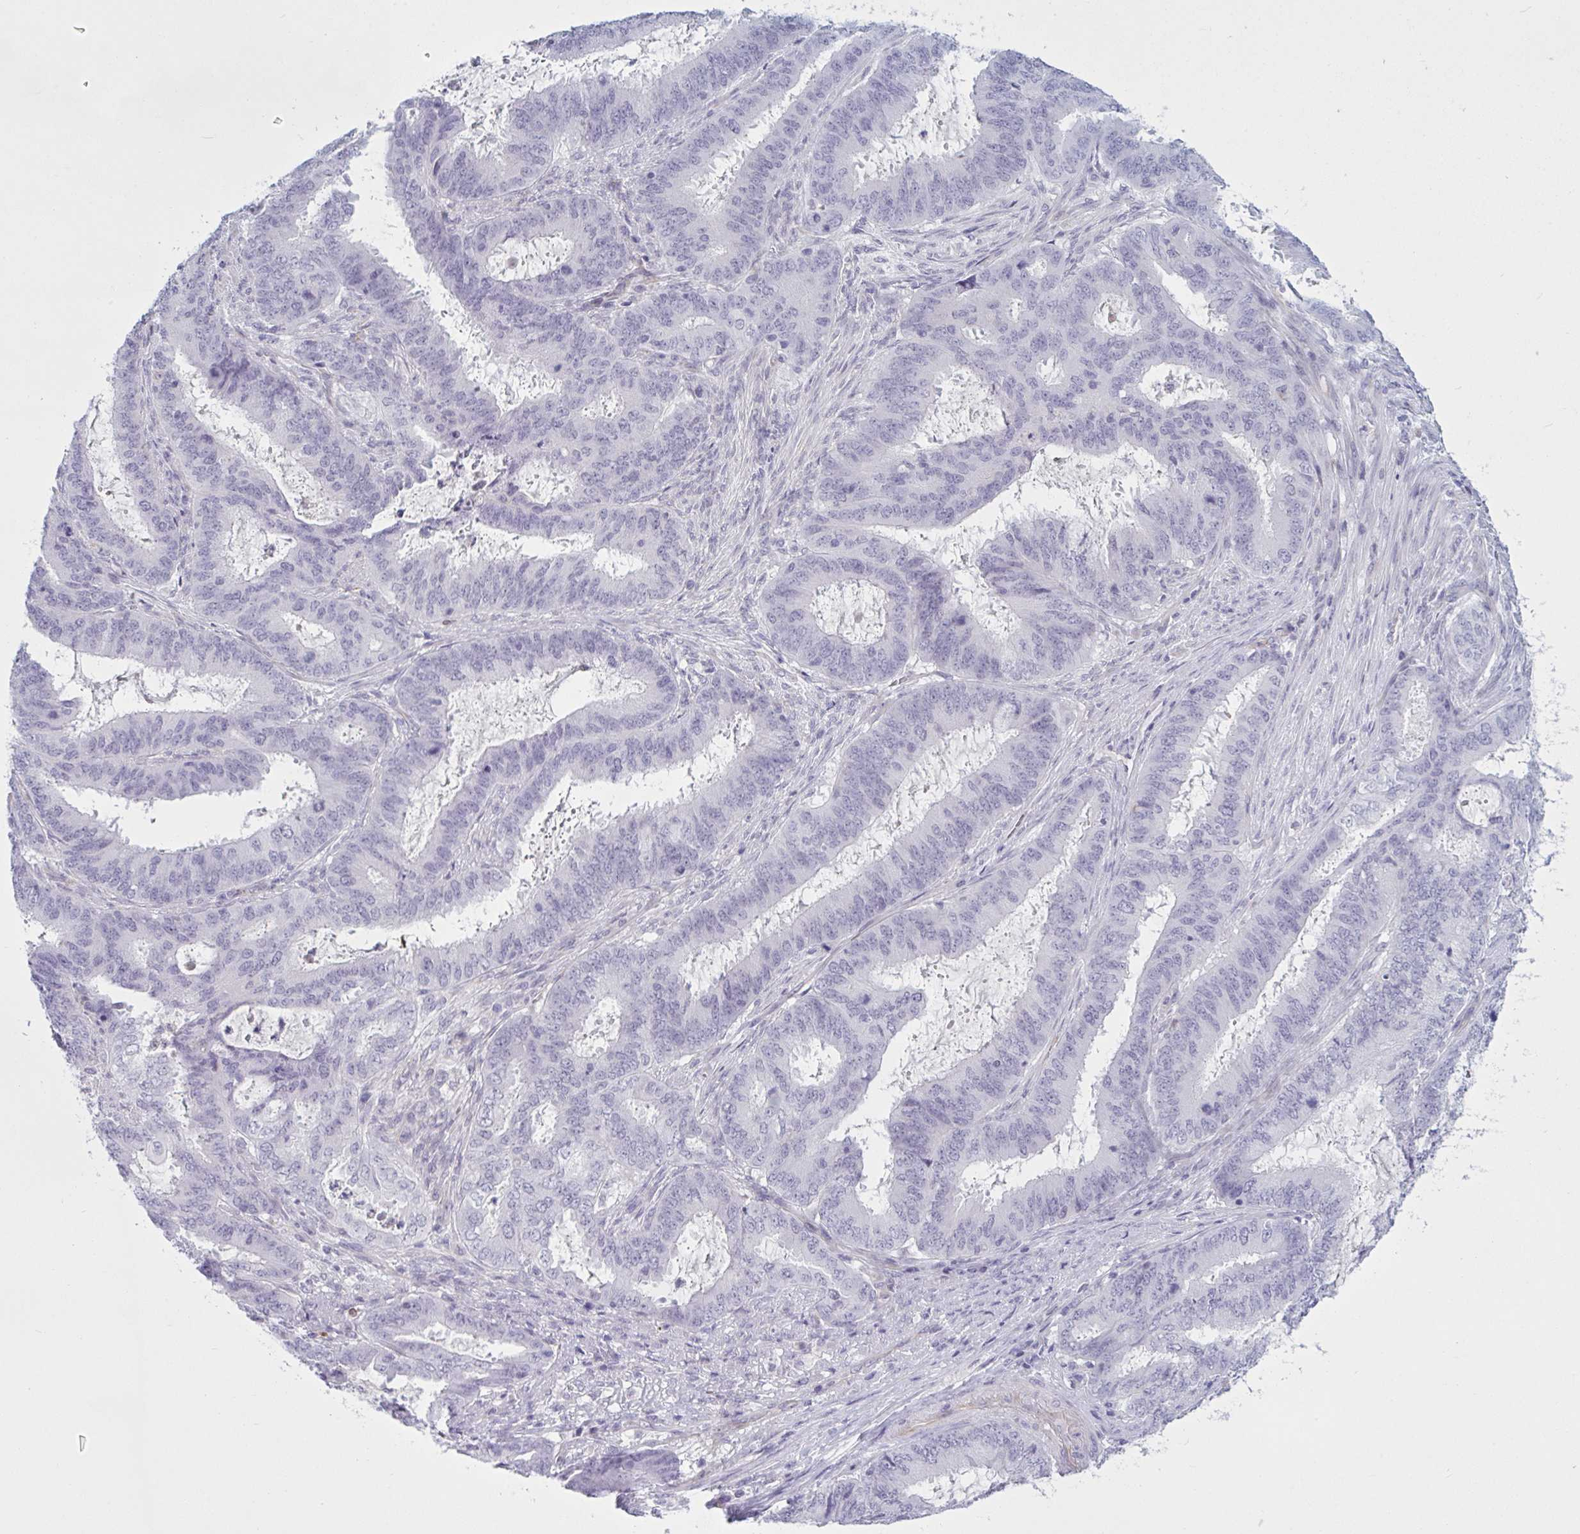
{"staining": {"intensity": "negative", "quantity": "none", "location": "none"}, "tissue": "endometrial cancer", "cell_type": "Tumor cells", "image_type": "cancer", "snomed": [{"axis": "morphology", "description": "Adenocarcinoma, NOS"}, {"axis": "topography", "description": "Endometrium"}], "caption": "DAB (3,3'-diaminobenzidine) immunohistochemical staining of human endometrial adenocarcinoma exhibits no significant staining in tumor cells.", "gene": "OR1L3", "patient": {"sex": "female", "age": 51}}